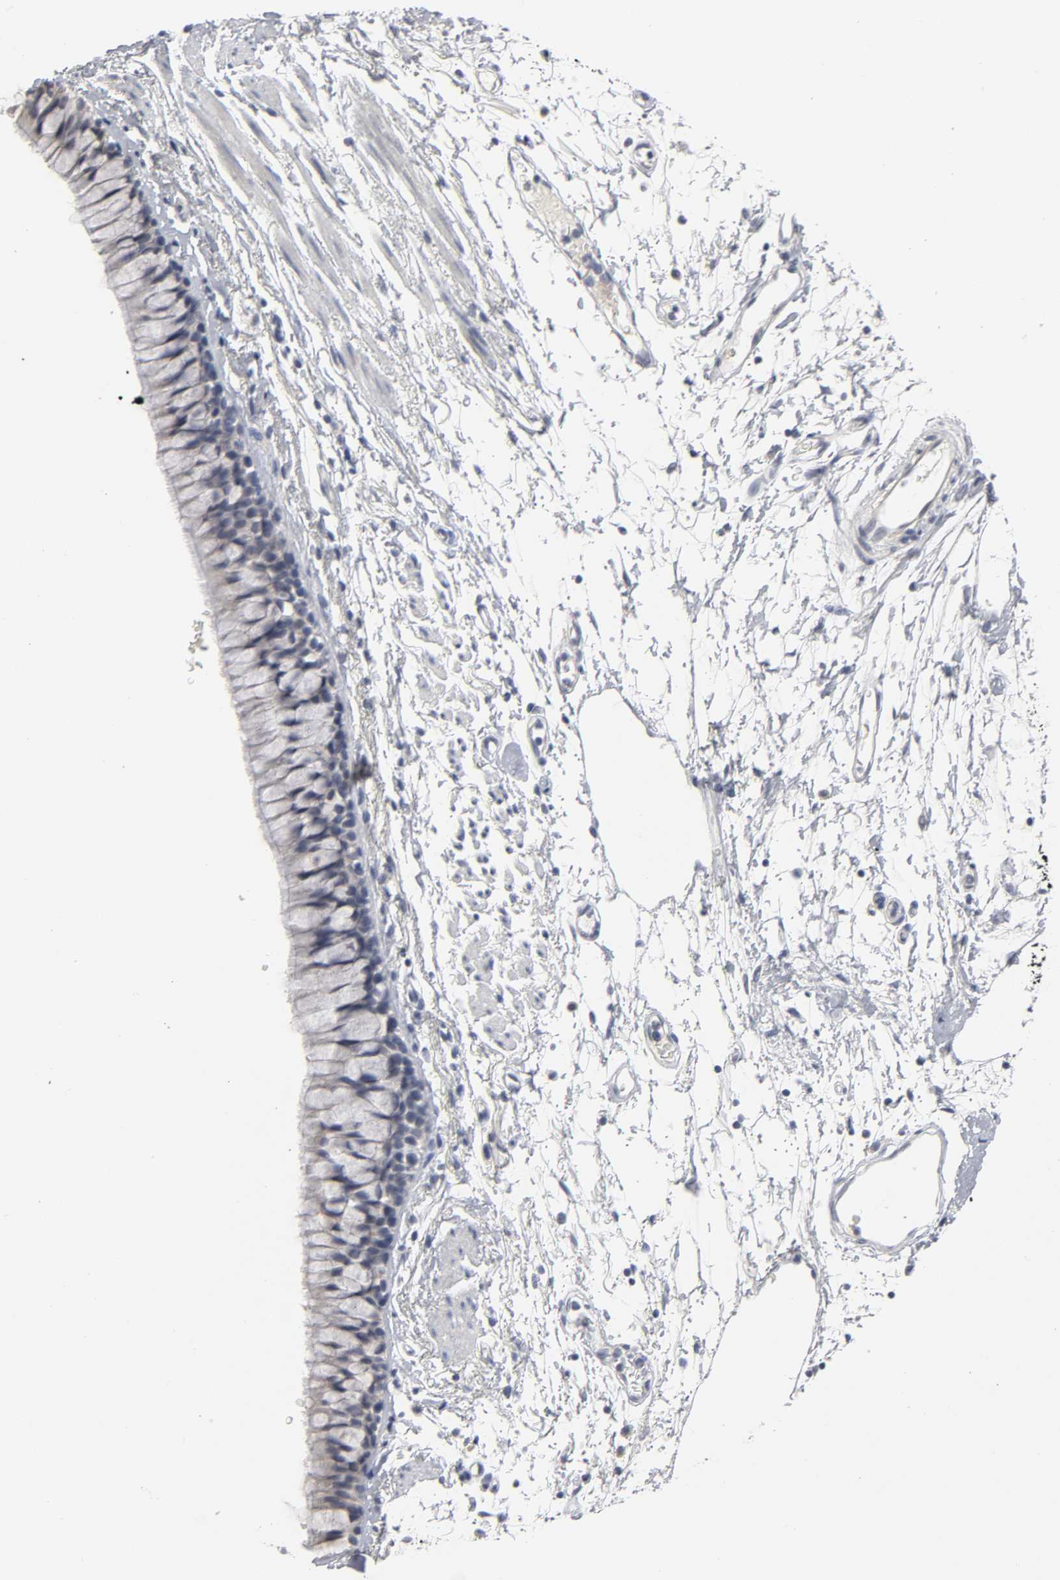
{"staining": {"intensity": "negative", "quantity": "none", "location": "none"}, "tissue": "bronchus", "cell_type": "Respiratory epithelial cells", "image_type": "normal", "snomed": [{"axis": "morphology", "description": "Normal tissue, NOS"}, {"axis": "topography", "description": "Bronchus"}], "caption": "The photomicrograph reveals no staining of respiratory epithelial cells in normal bronchus.", "gene": "TCAP", "patient": {"sex": "female", "age": 73}}